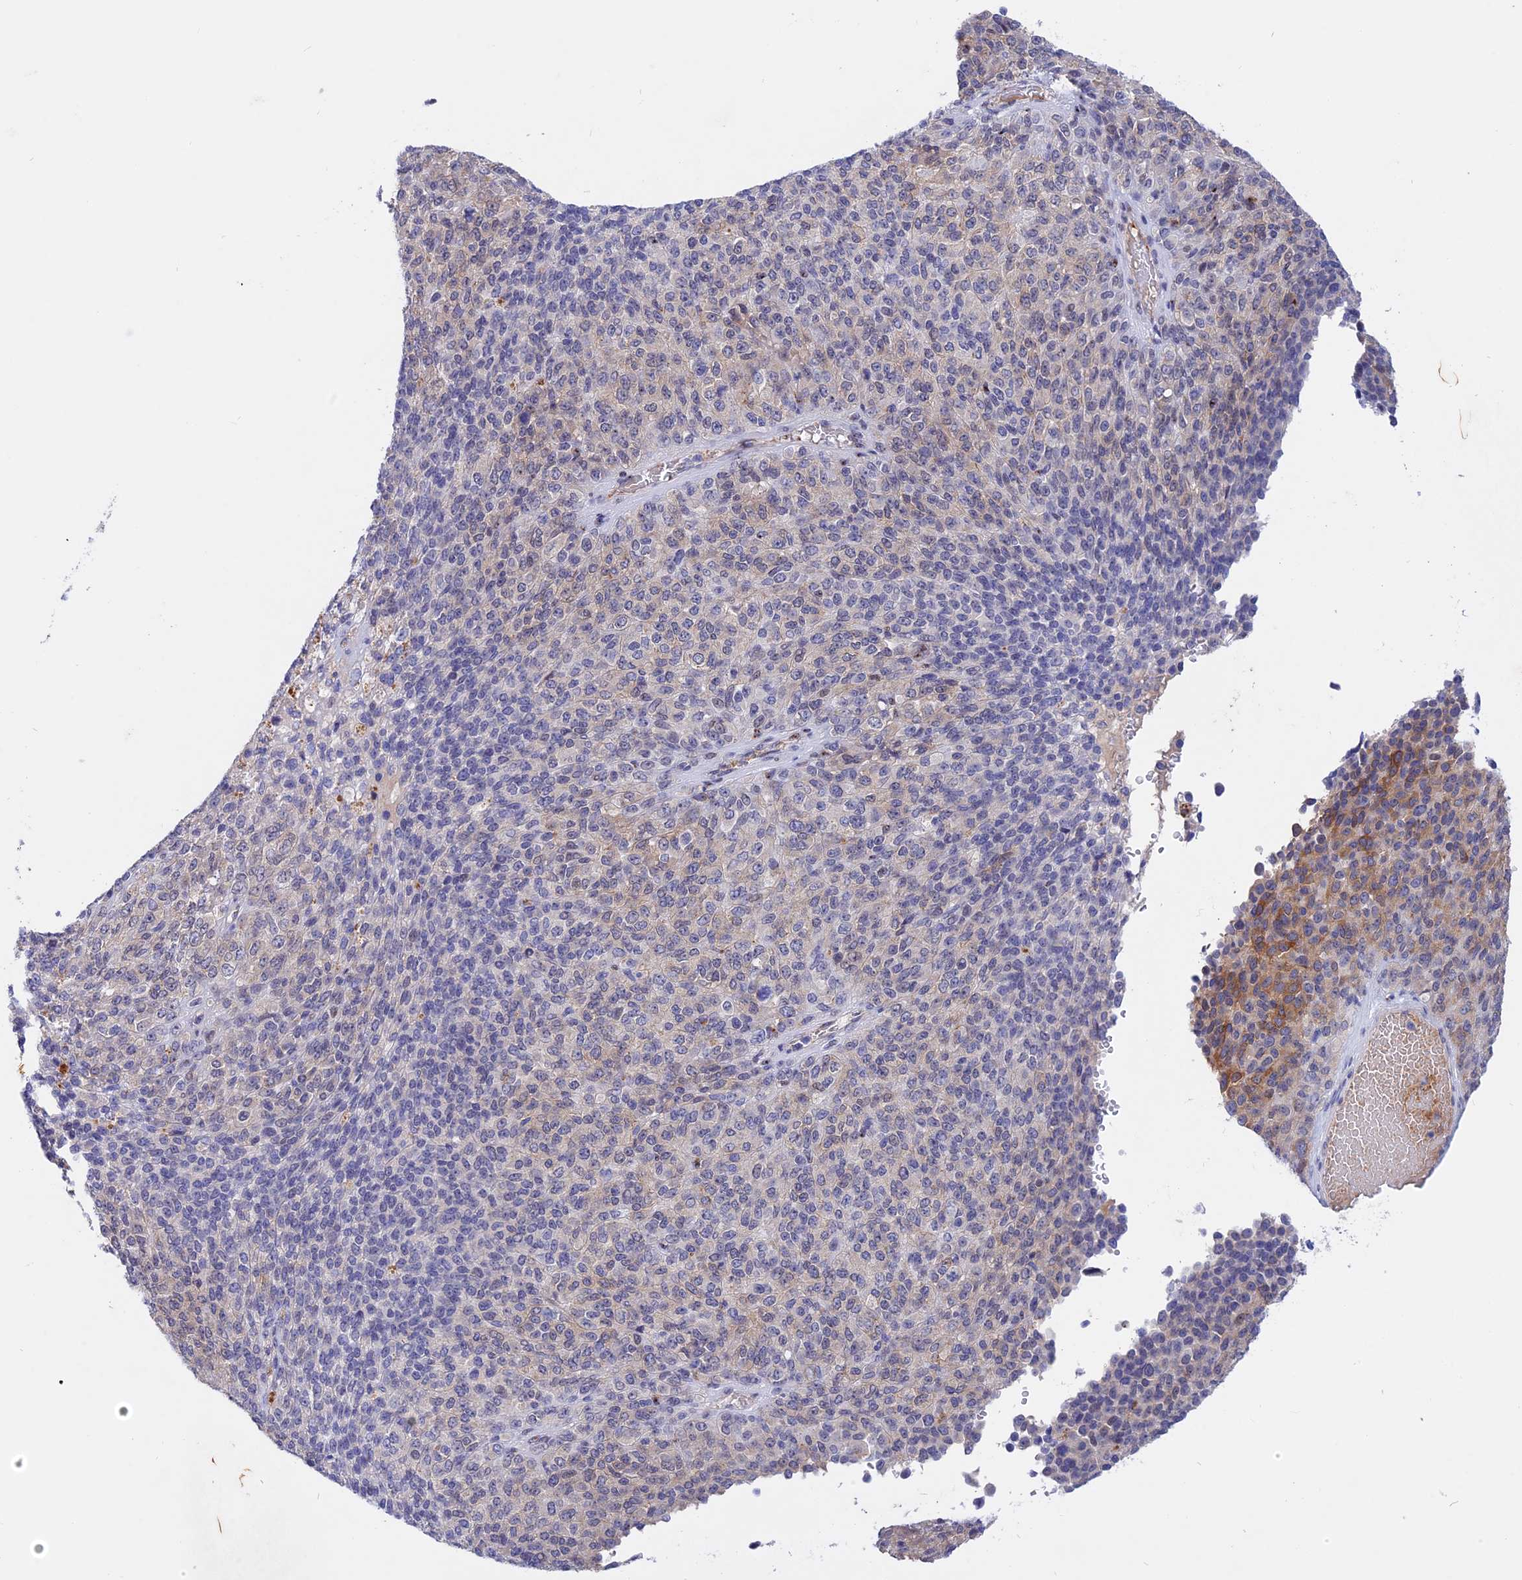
{"staining": {"intensity": "moderate", "quantity": "25%-75%", "location": "cytoplasmic/membranous"}, "tissue": "melanoma", "cell_type": "Tumor cells", "image_type": "cancer", "snomed": [{"axis": "morphology", "description": "Malignant melanoma, Metastatic site"}, {"axis": "topography", "description": "Brain"}], "caption": "A brown stain highlights moderate cytoplasmic/membranous positivity of a protein in malignant melanoma (metastatic site) tumor cells. (DAB IHC with brightfield microscopy, high magnification).", "gene": "GK5", "patient": {"sex": "female", "age": 56}}